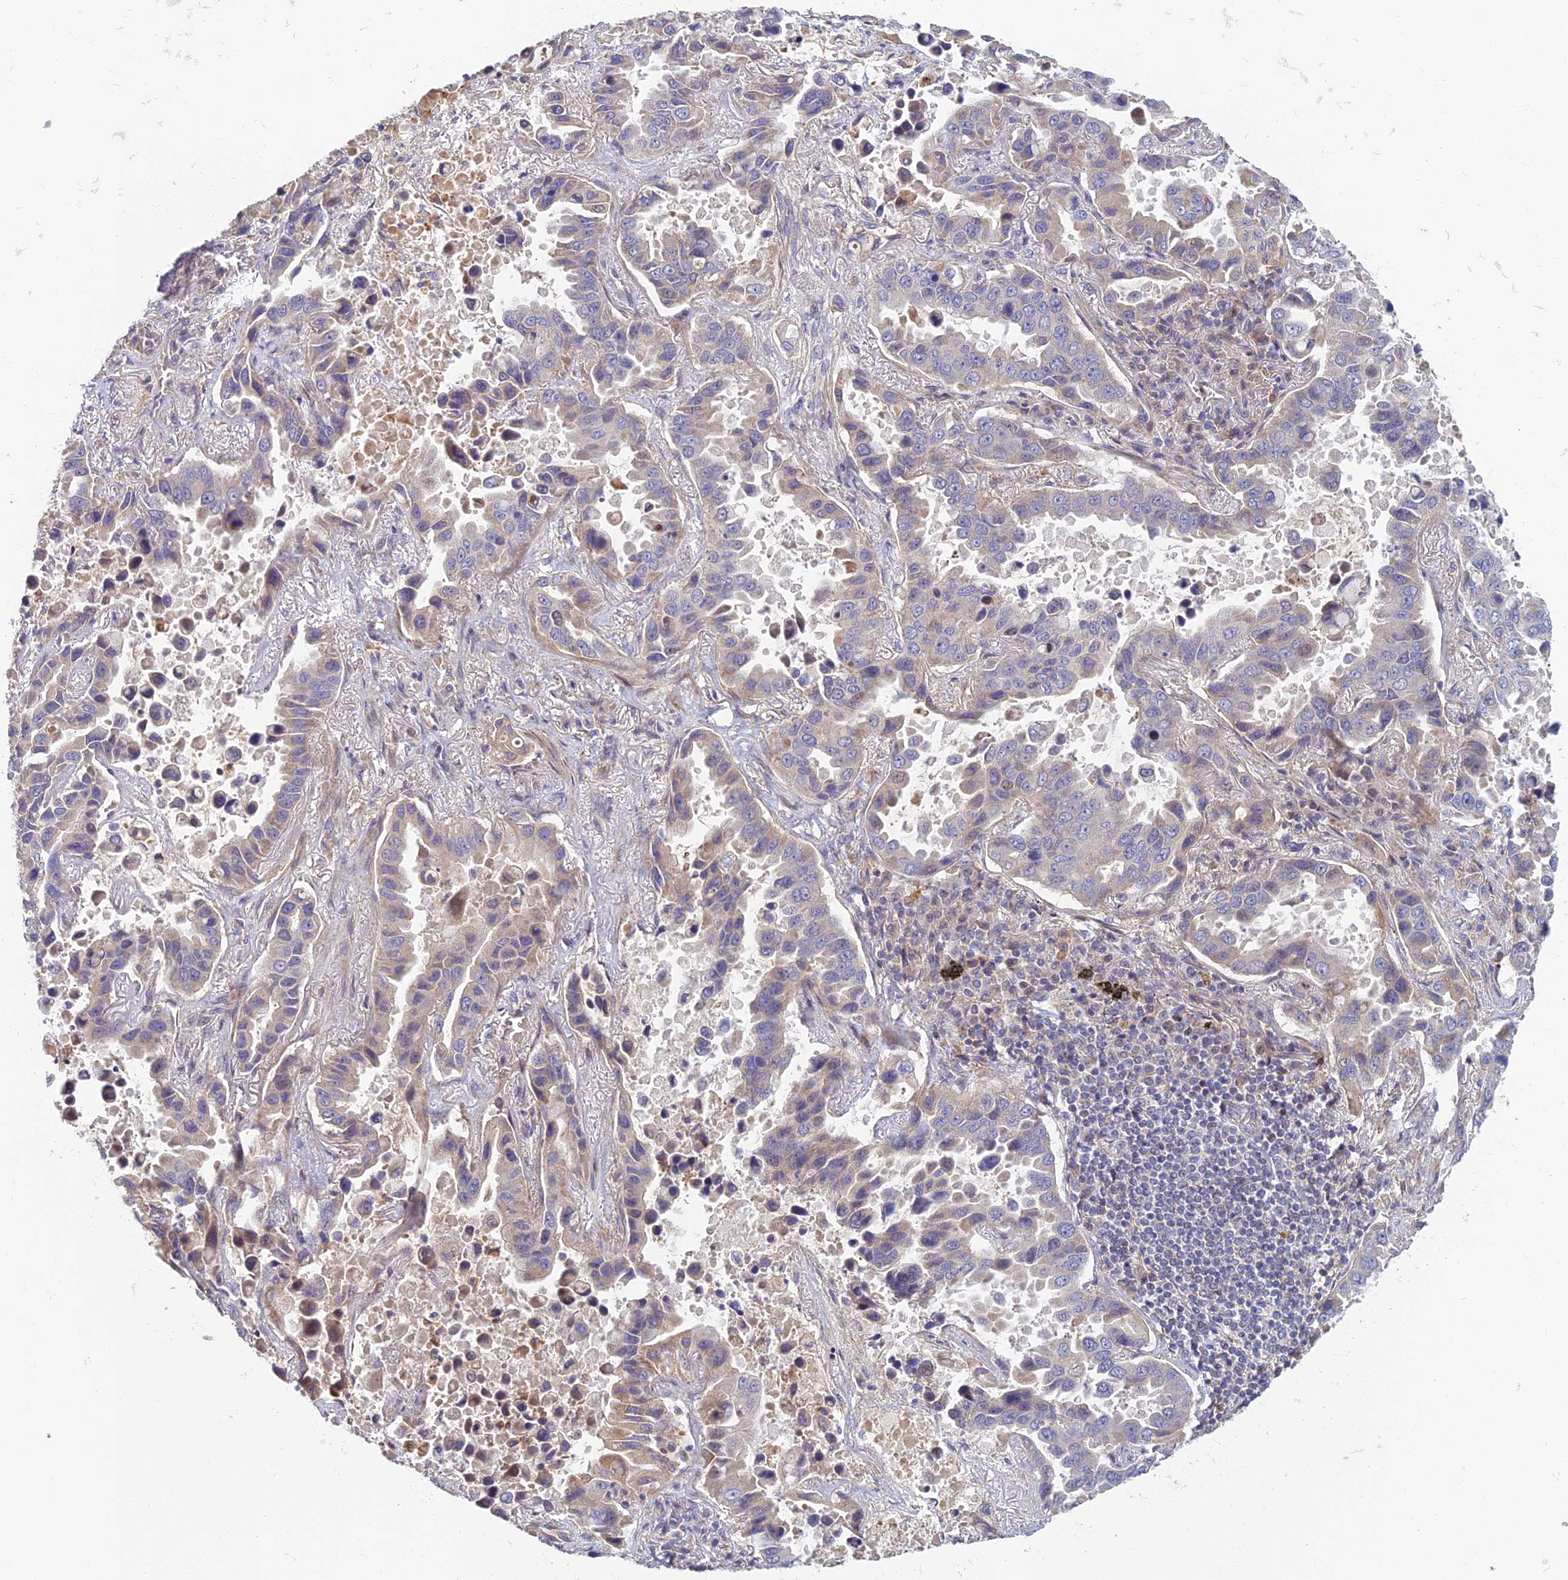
{"staining": {"intensity": "weak", "quantity": "<25%", "location": "cytoplasmic/membranous"}, "tissue": "lung cancer", "cell_type": "Tumor cells", "image_type": "cancer", "snomed": [{"axis": "morphology", "description": "Adenocarcinoma, NOS"}, {"axis": "topography", "description": "Lung"}], "caption": "Tumor cells are negative for brown protein staining in lung adenocarcinoma.", "gene": "SOGA1", "patient": {"sex": "male", "age": 64}}